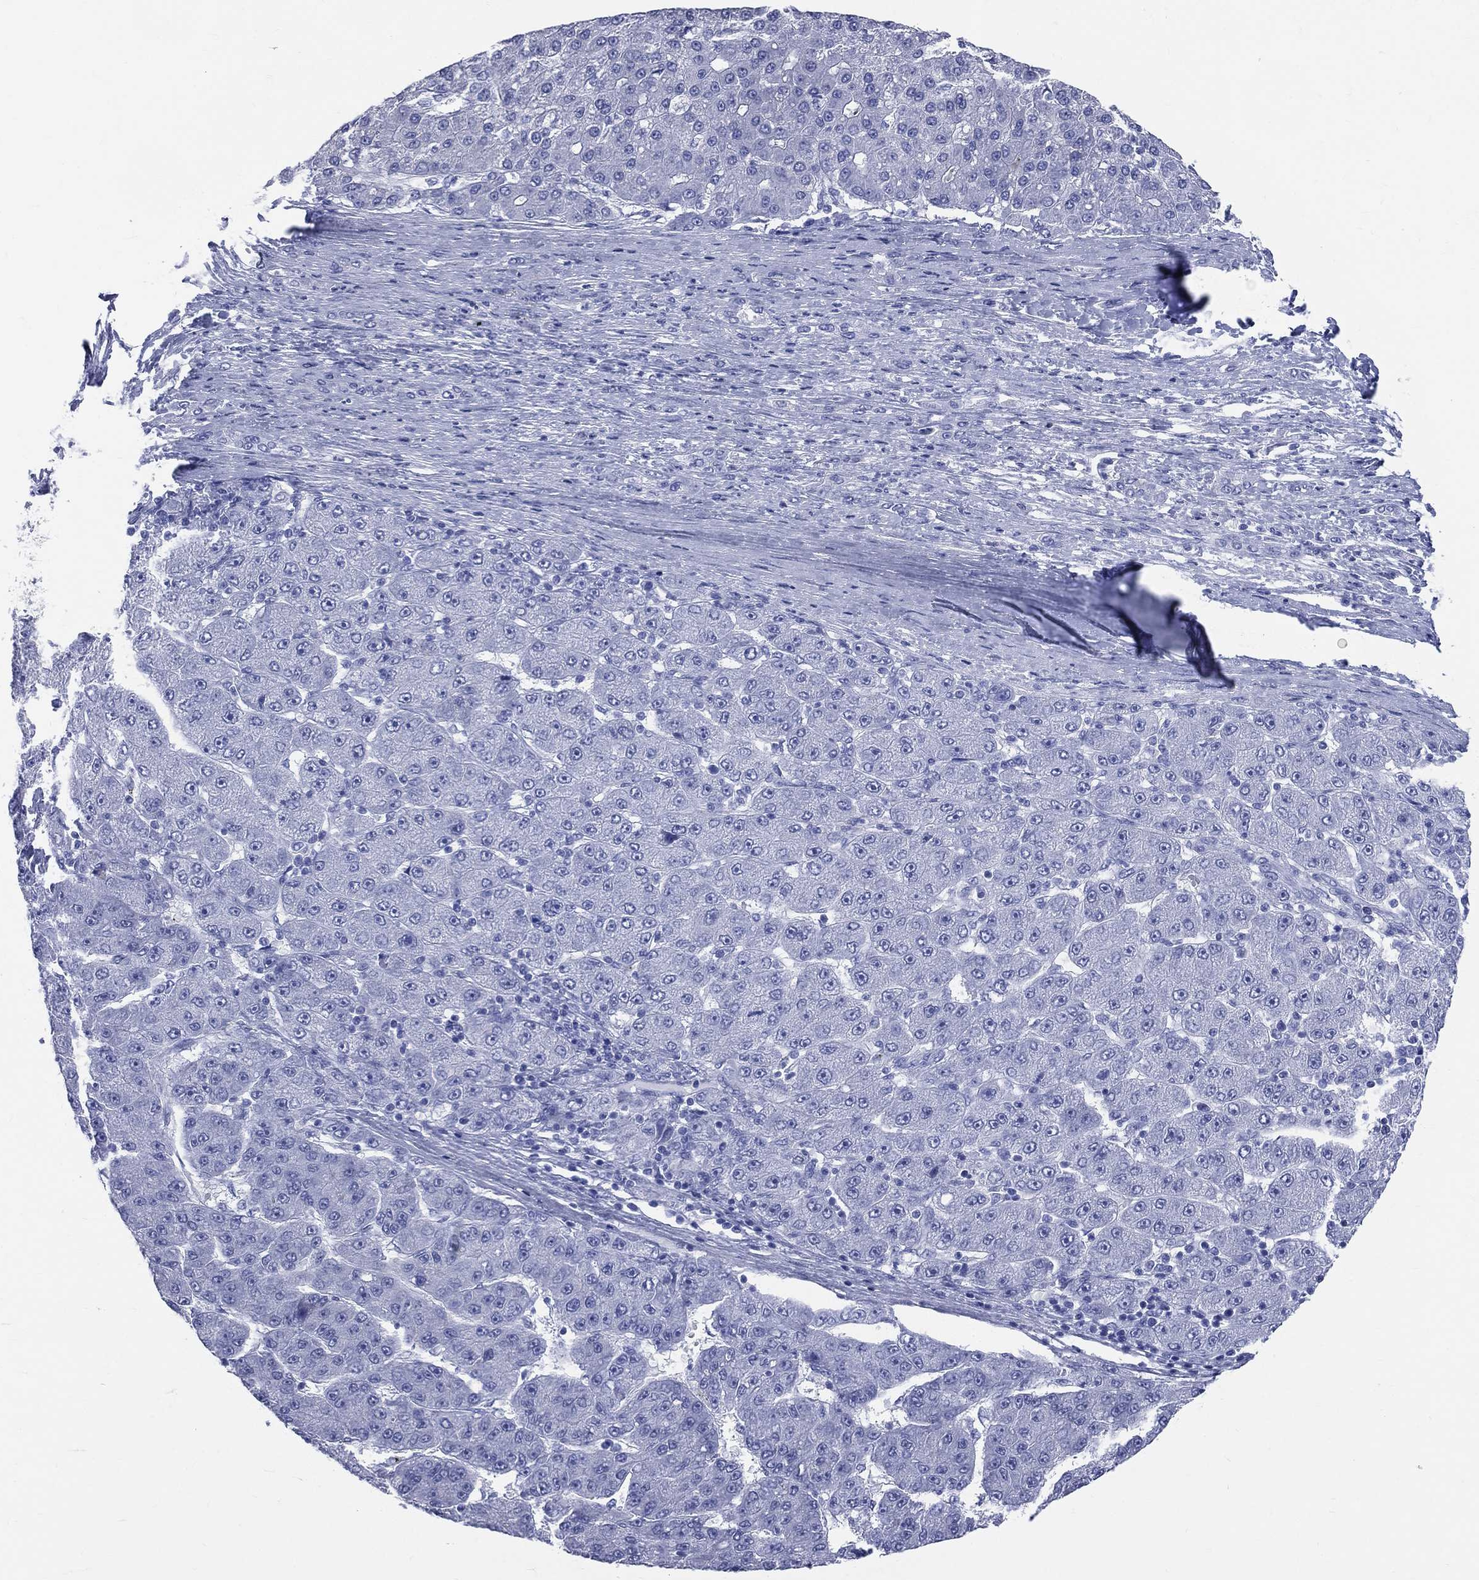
{"staining": {"intensity": "negative", "quantity": "none", "location": "none"}, "tissue": "liver cancer", "cell_type": "Tumor cells", "image_type": "cancer", "snomed": [{"axis": "morphology", "description": "Carcinoma, Hepatocellular, NOS"}, {"axis": "topography", "description": "Liver"}], "caption": "A photomicrograph of liver hepatocellular carcinoma stained for a protein reveals no brown staining in tumor cells.", "gene": "SYP", "patient": {"sex": "male", "age": 67}}